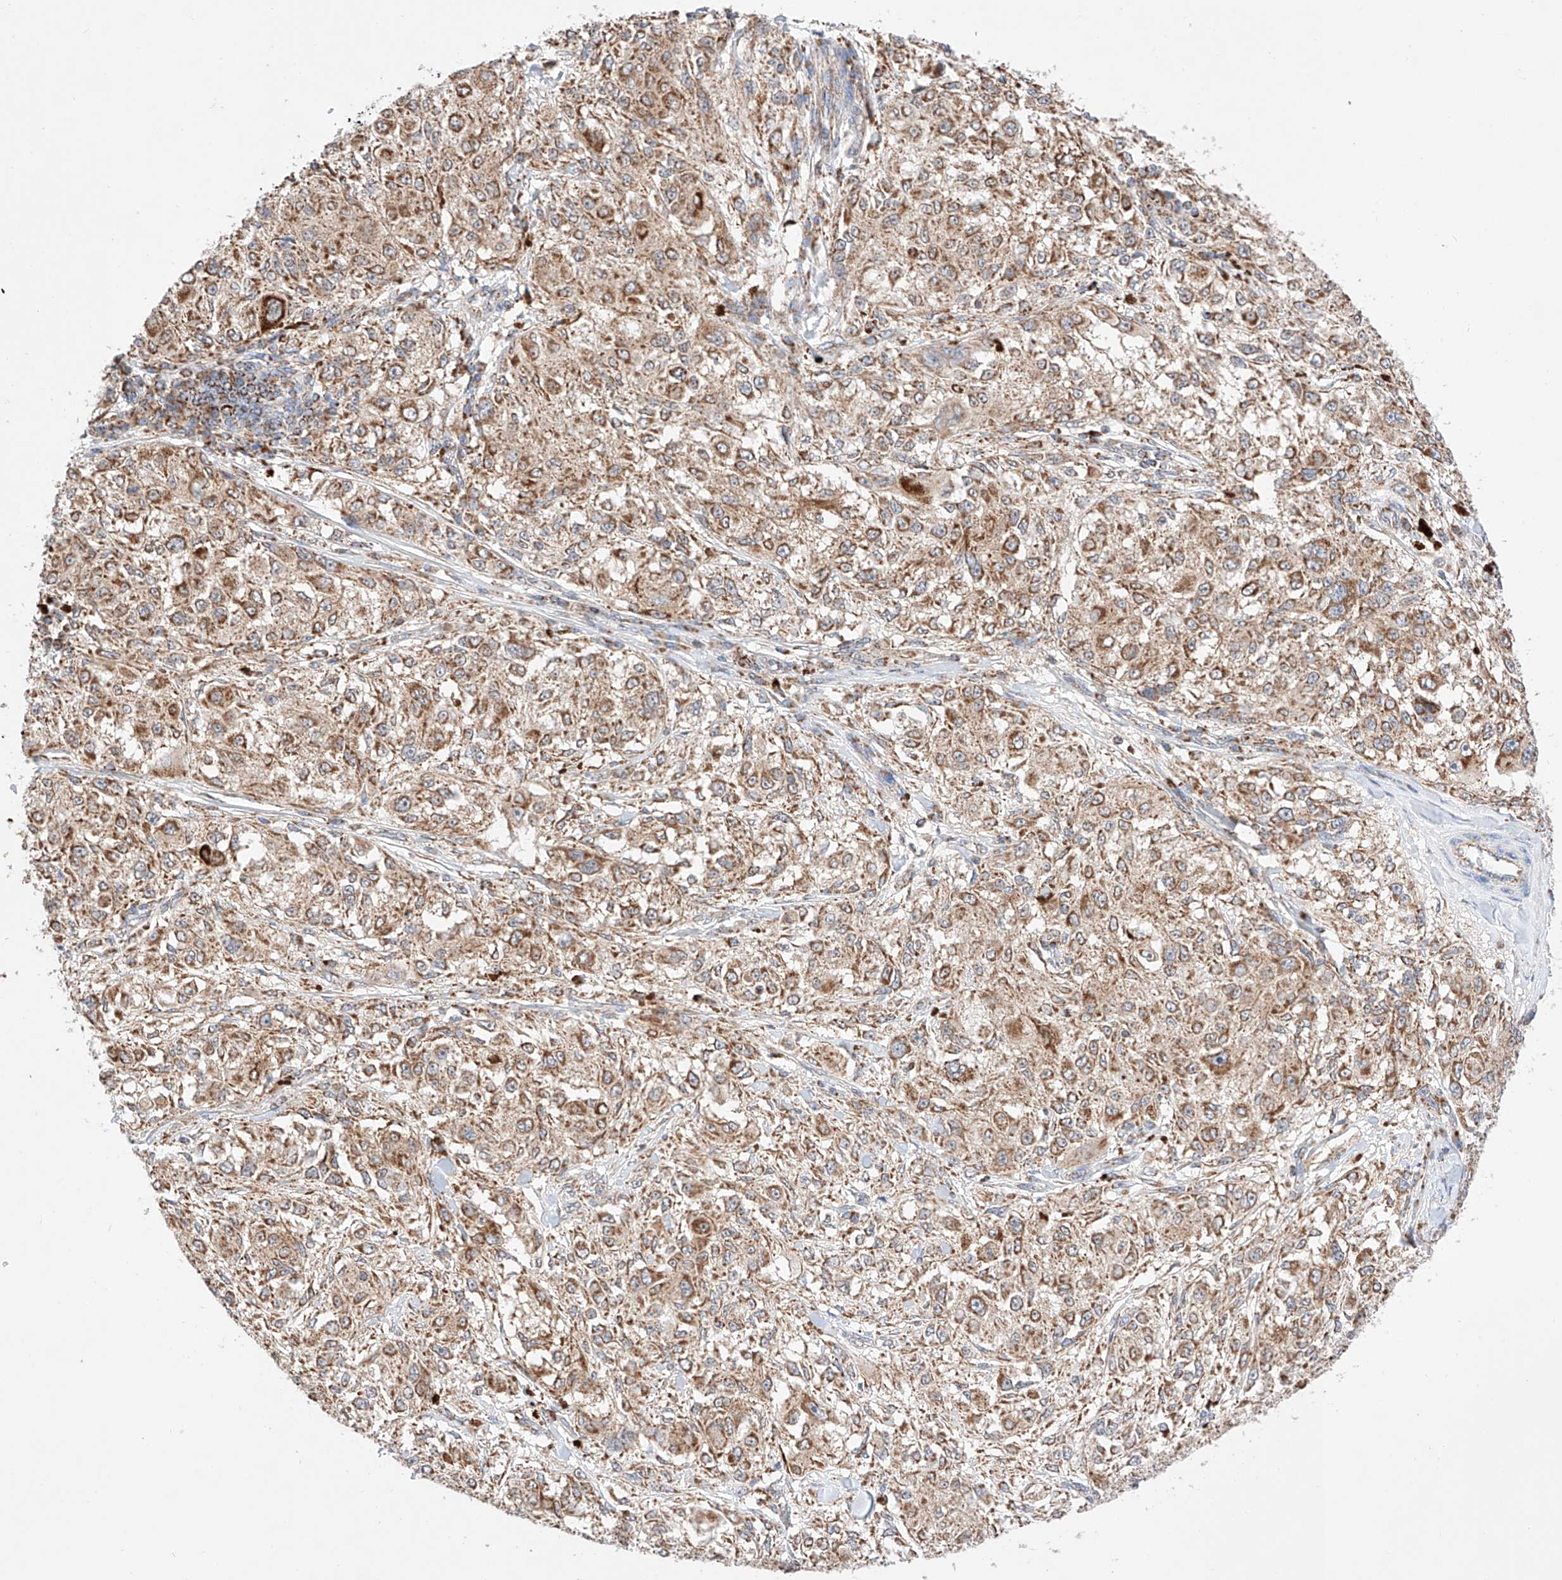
{"staining": {"intensity": "moderate", "quantity": ">75%", "location": "cytoplasmic/membranous"}, "tissue": "melanoma", "cell_type": "Tumor cells", "image_type": "cancer", "snomed": [{"axis": "morphology", "description": "Necrosis, NOS"}, {"axis": "morphology", "description": "Malignant melanoma, NOS"}, {"axis": "topography", "description": "Skin"}], "caption": "Immunohistochemistry (IHC) of human malignant melanoma displays medium levels of moderate cytoplasmic/membranous expression in approximately >75% of tumor cells.", "gene": "KTI12", "patient": {"sex": "female", "age": 87}}